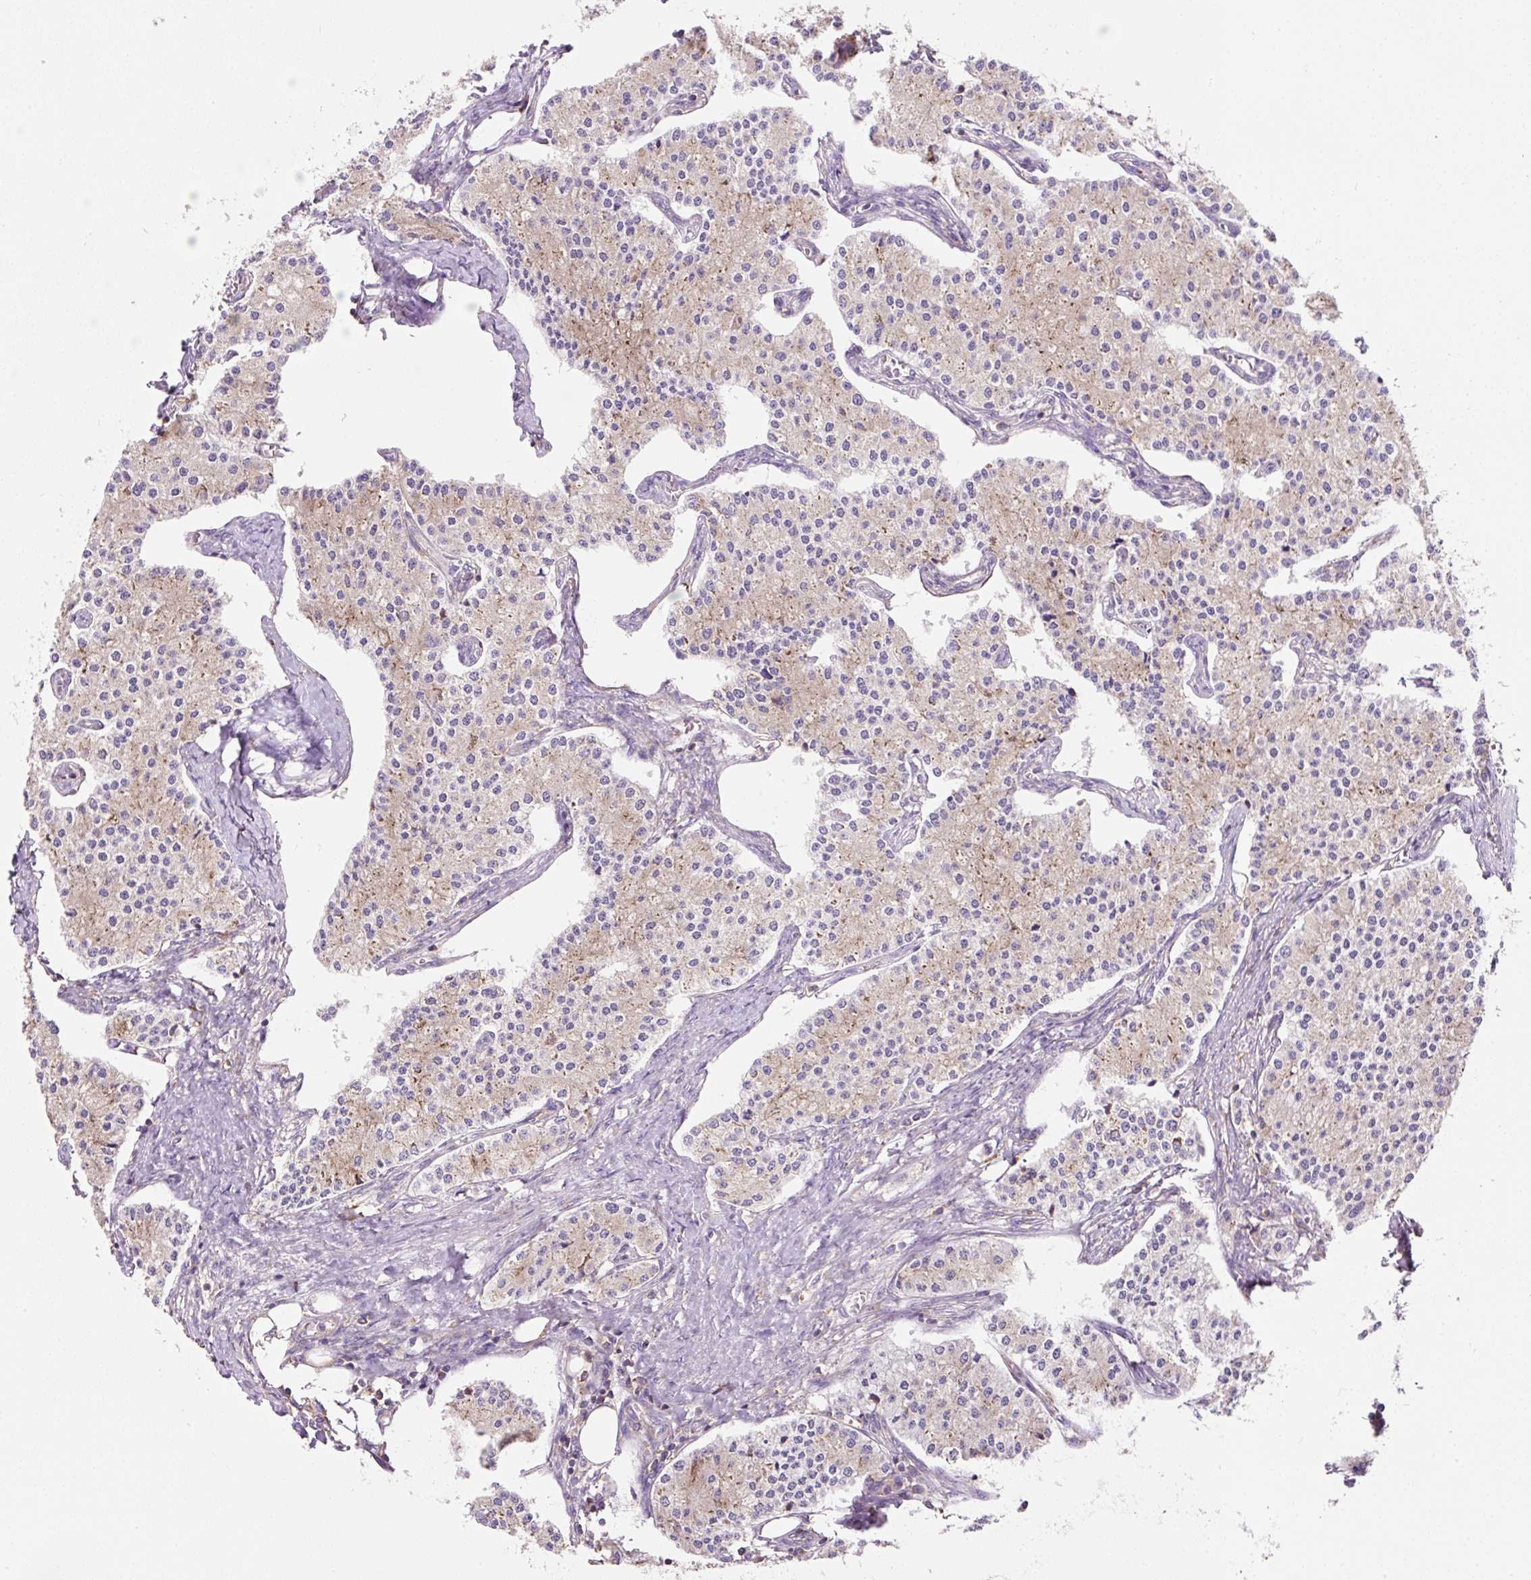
{"staining": {"intensity": "weak", "quantity": "25%-75%", "location": "cytoplasmic/membranous"}, "tissue": "carcinoid", "cell_type": "Tumor cells", "image_type": "cancer", "snomed": [{"axis": "morphology", "description": "Carcinoid, malignant, NOS"}, {"axis": "topography", "description": "Colon"}], "caption": "Immunohistochemical staining of human malignant carcinoid reveals low levels of weak cytoplasmic/membranous staining in about 25%-75% of tumor cells. Using DAB (3,3'-diaminobenzidine) (brown) and hematoxylin (blue) stains, captured at high magnification using brightfield microscopy.", "gene": "RPS23", "patient": {"sex": "female", "age": 52}}